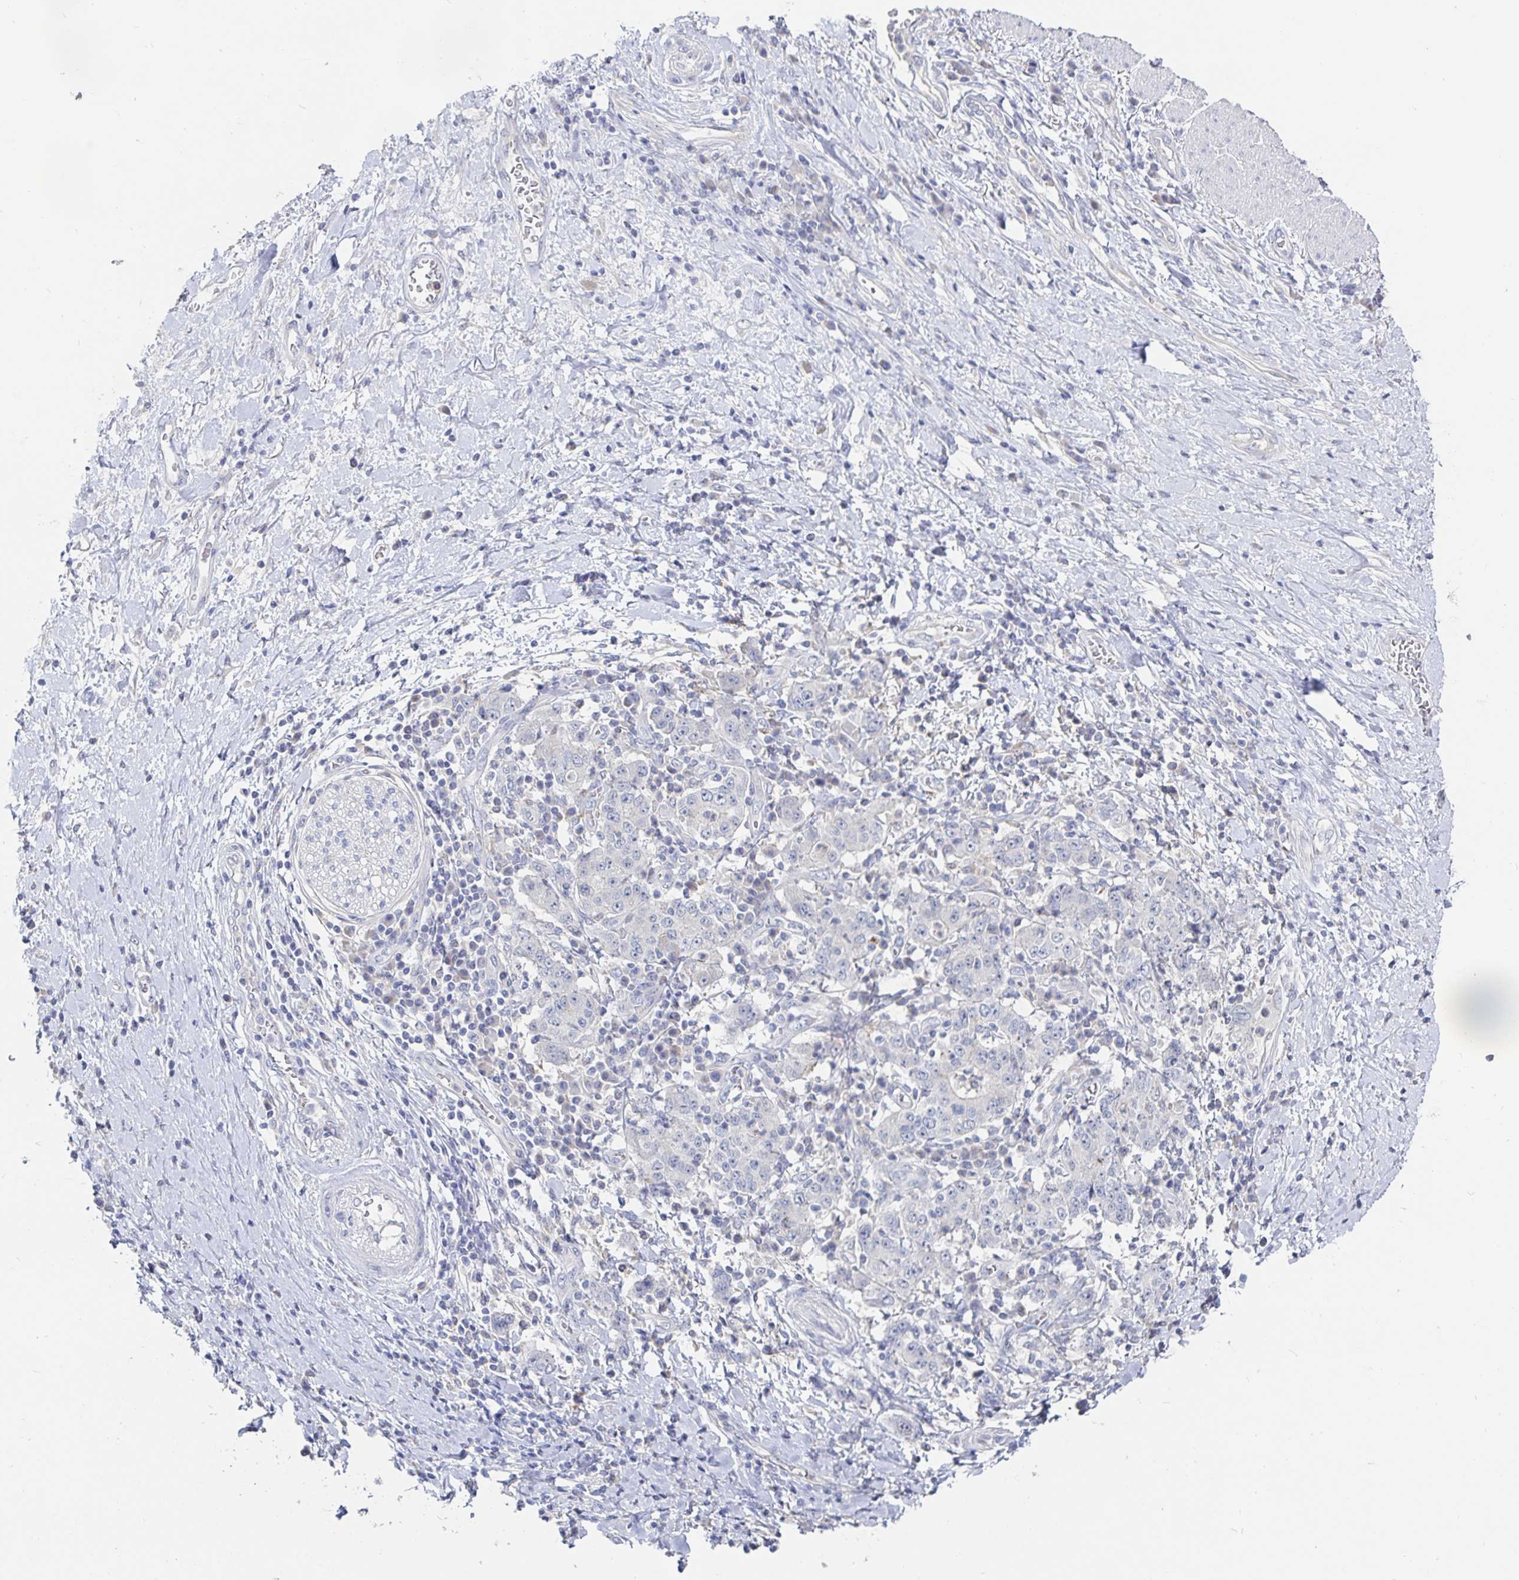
{"staining": {"intensity": "negative", "quantity": "none", "location": "none"}, "tissue": "stomach cancer", "cell_type": "Tumor cells", "image_type": "cancer", "snomed": [{"axis": "morphology", "description": "Normal tissue, NOS"}, {"axis": "morphology", "description": "Adenocarcinoma, NOS"}, {"axis": "topography", "description": "Stomach, upper"}, {"axis": "topography", "description": "Stomach"}], "caption": "Immunohistochemistry of human stomach cancer (adenocarcinoma) displays no positivity in tumor cells.", "gene": "SPPL3", "patient": {"sex": "male", "age": 59}}